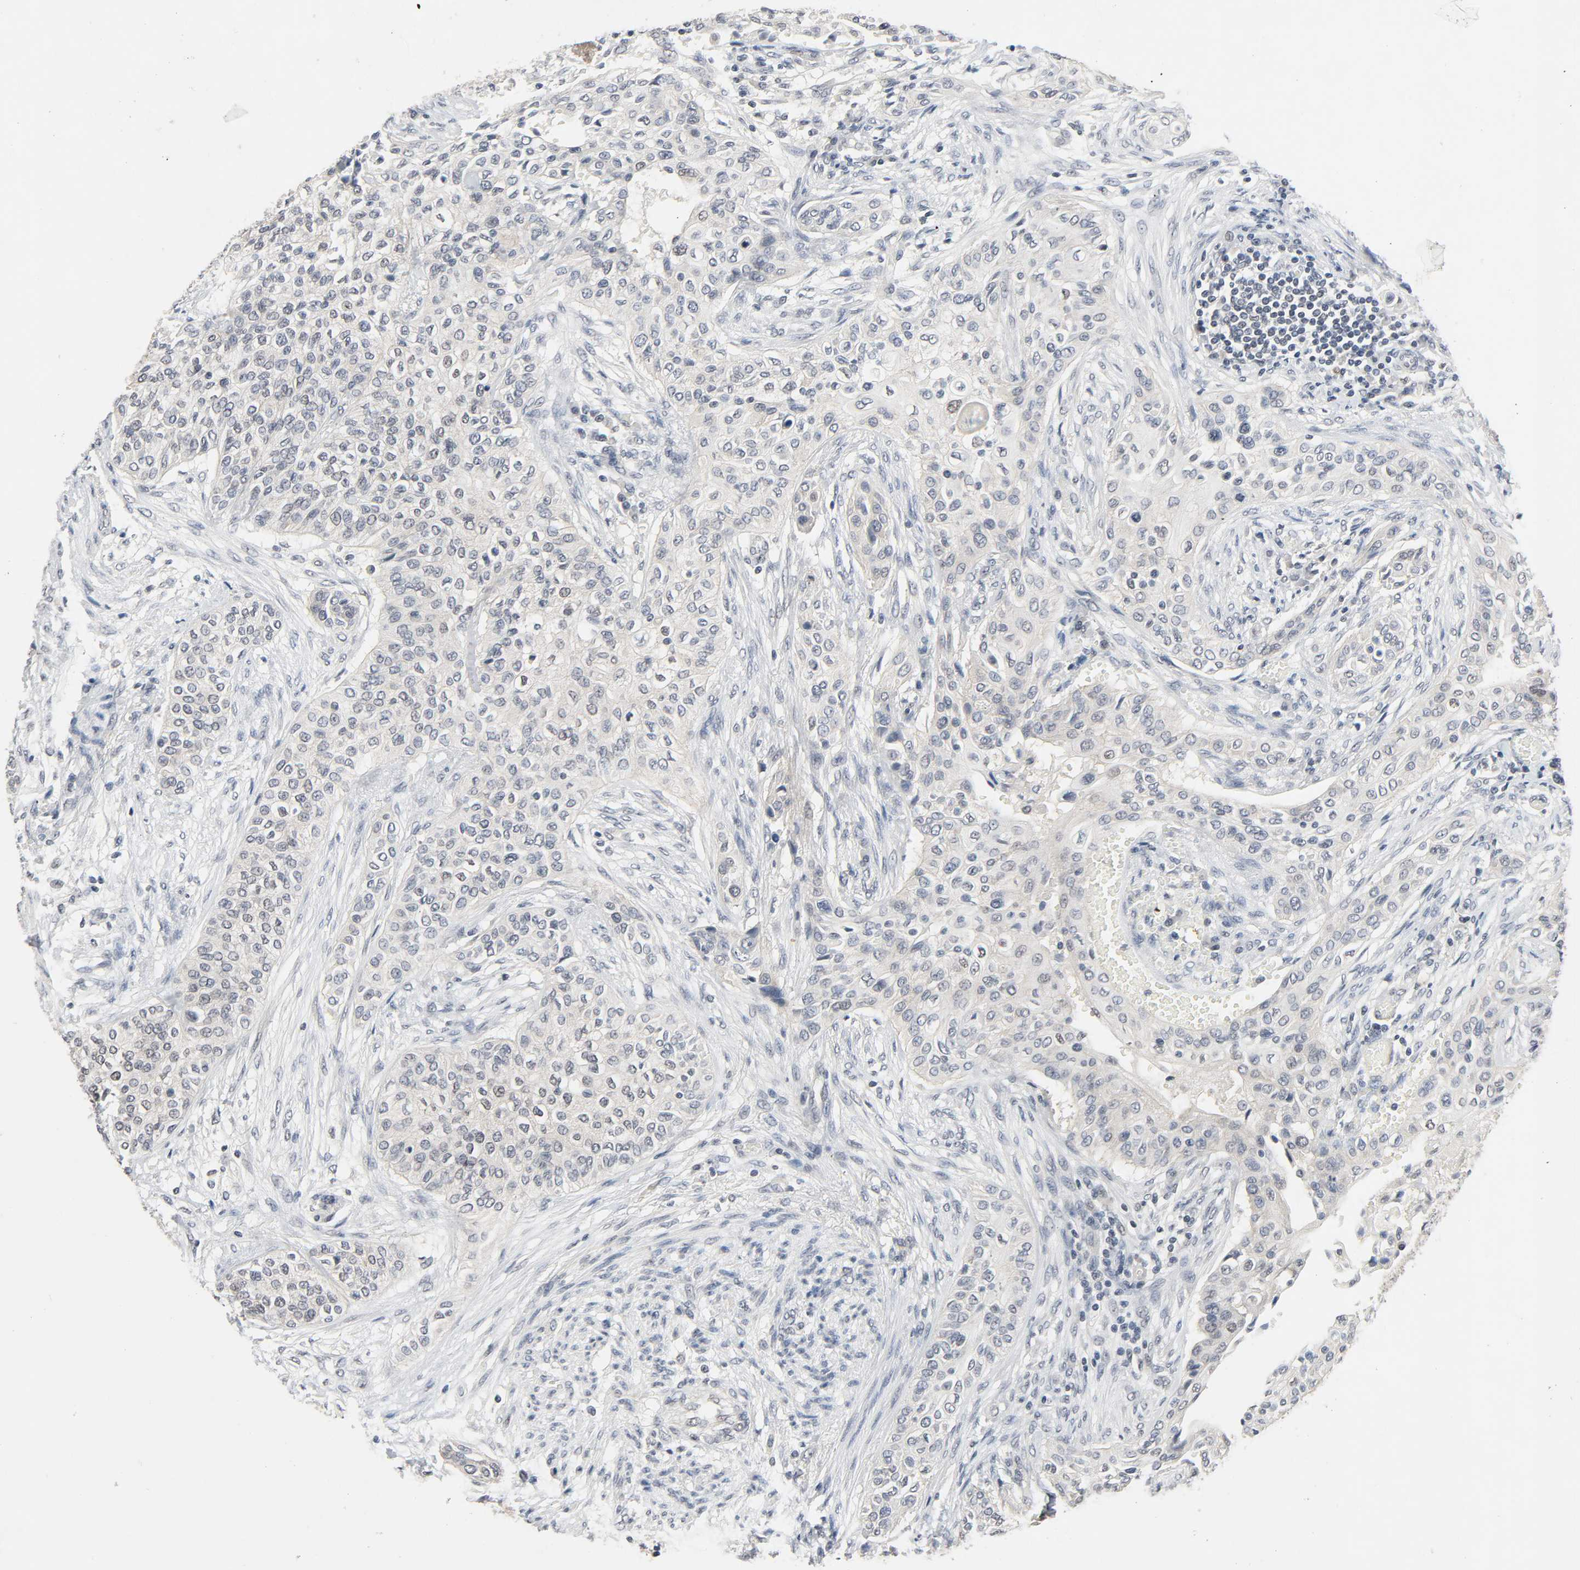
{"staining": {"intensity": "weak", "quantity": "<25%", "location": "cytoplasmic/membranous,nuclear"}, "tissue": "urothelial cancer", "cell_type": "Tumor cells", "image_type": "cancer", "snomed": [{"axis": "morphology", "description": "Urothelial carcinoma, High grade"}, {"axis": "topography", "description": "Urinary bladder"}], "caption": "Urothelial cancer was stained to show a protein in brown. There is no significant staining in tumor cells.", "gene": "MAPKAPK5", "patient": {"sex": "male", "age": 74}}